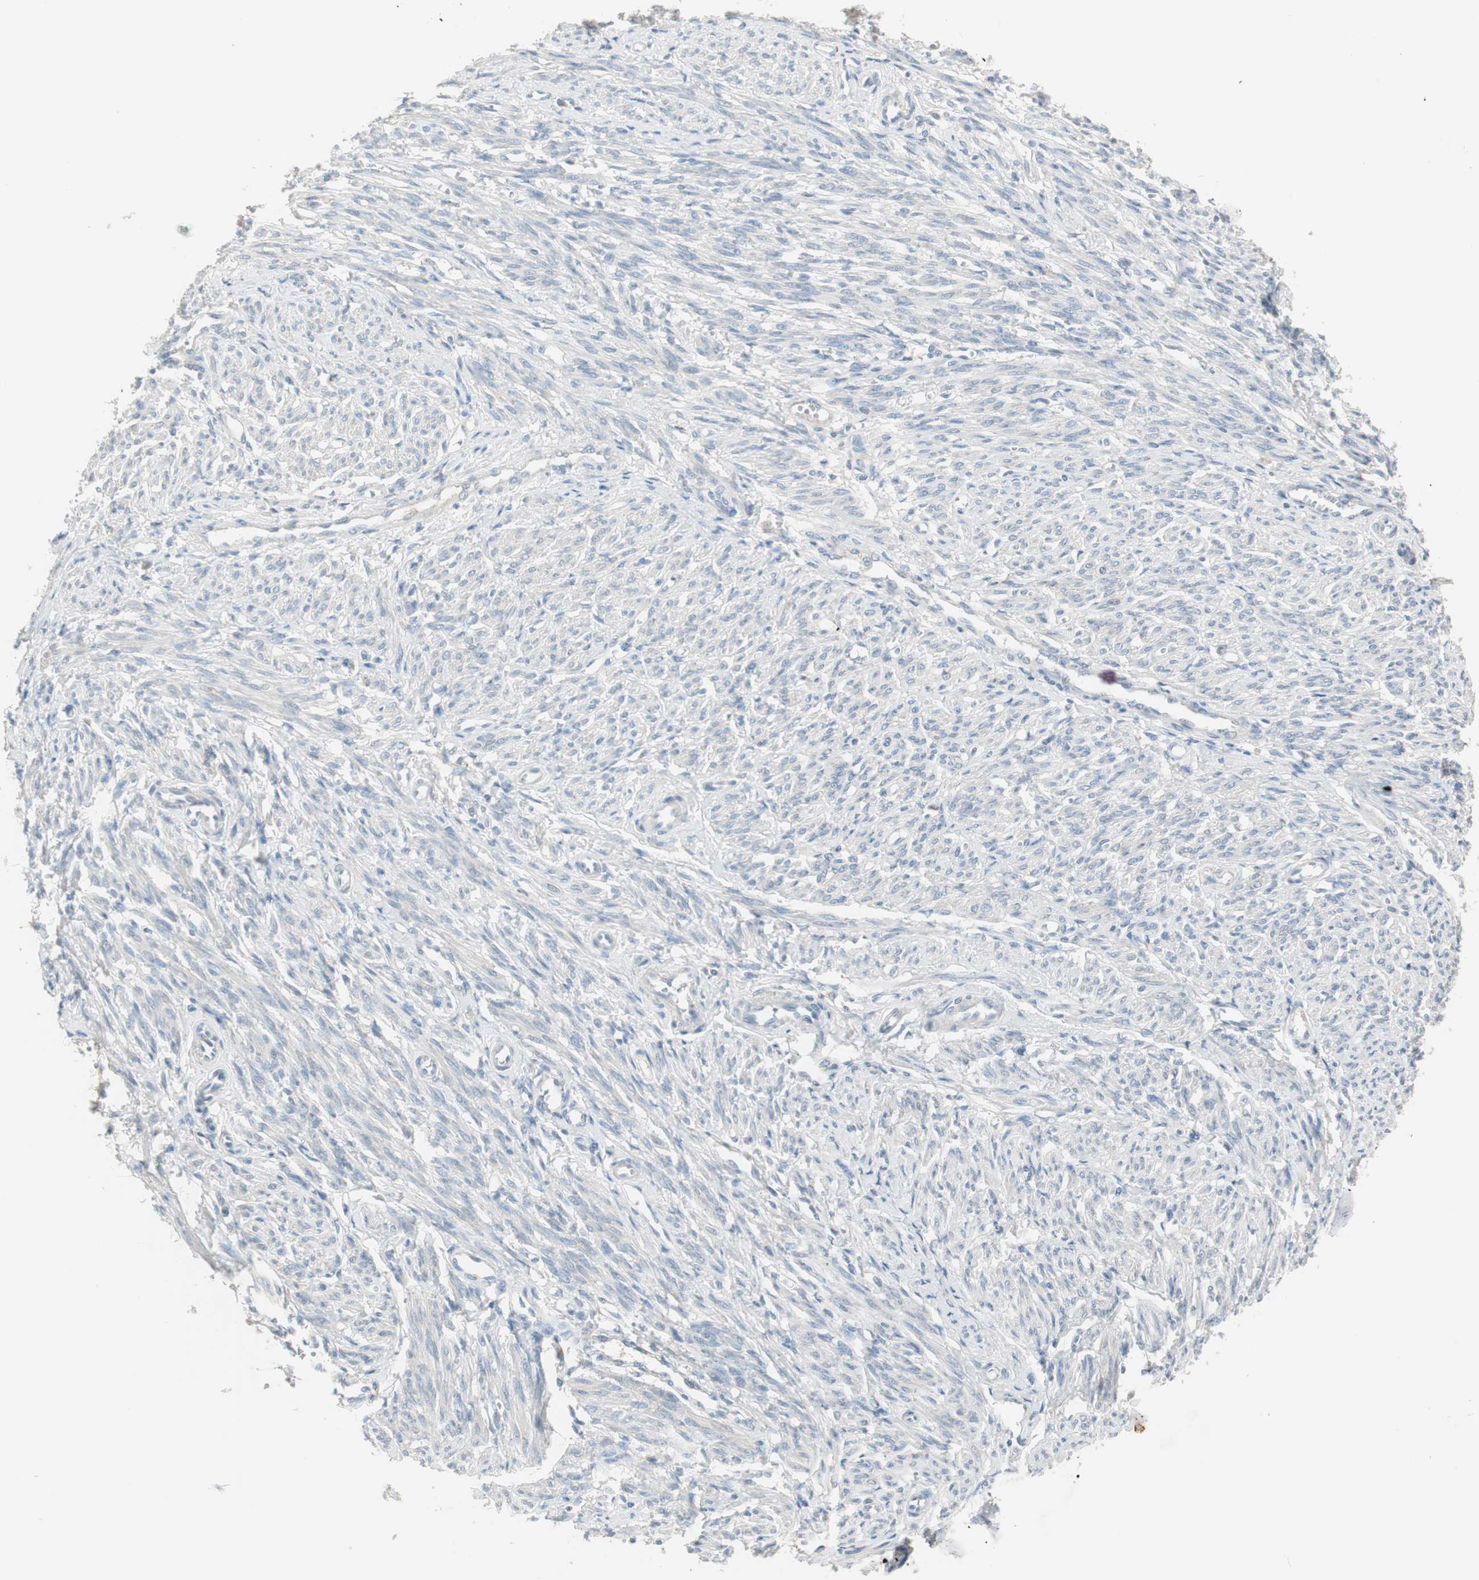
{"staining": {"intensity": "negative", "quantity": "none", "location": "none"}, "tissue": "smooth muscle", "cell_type": "Smooth muscle cells", "image_type": "normal", "snomed": [{"axis": "morphology", "description": "Normal tissue, NOS"}, {"axis": "topography", "description": "Smooth muscle"}], "caption": "High magnification brightfield microscopy of normal smooth muscle stained with DAB (3,3'-diaminobenzidine) (brown) and counterstained with hematoxylin (blue): smooth muscle cells show no significant positivity.", "gene": "KHK", "patient": {"sex": "female", "age": 65}}